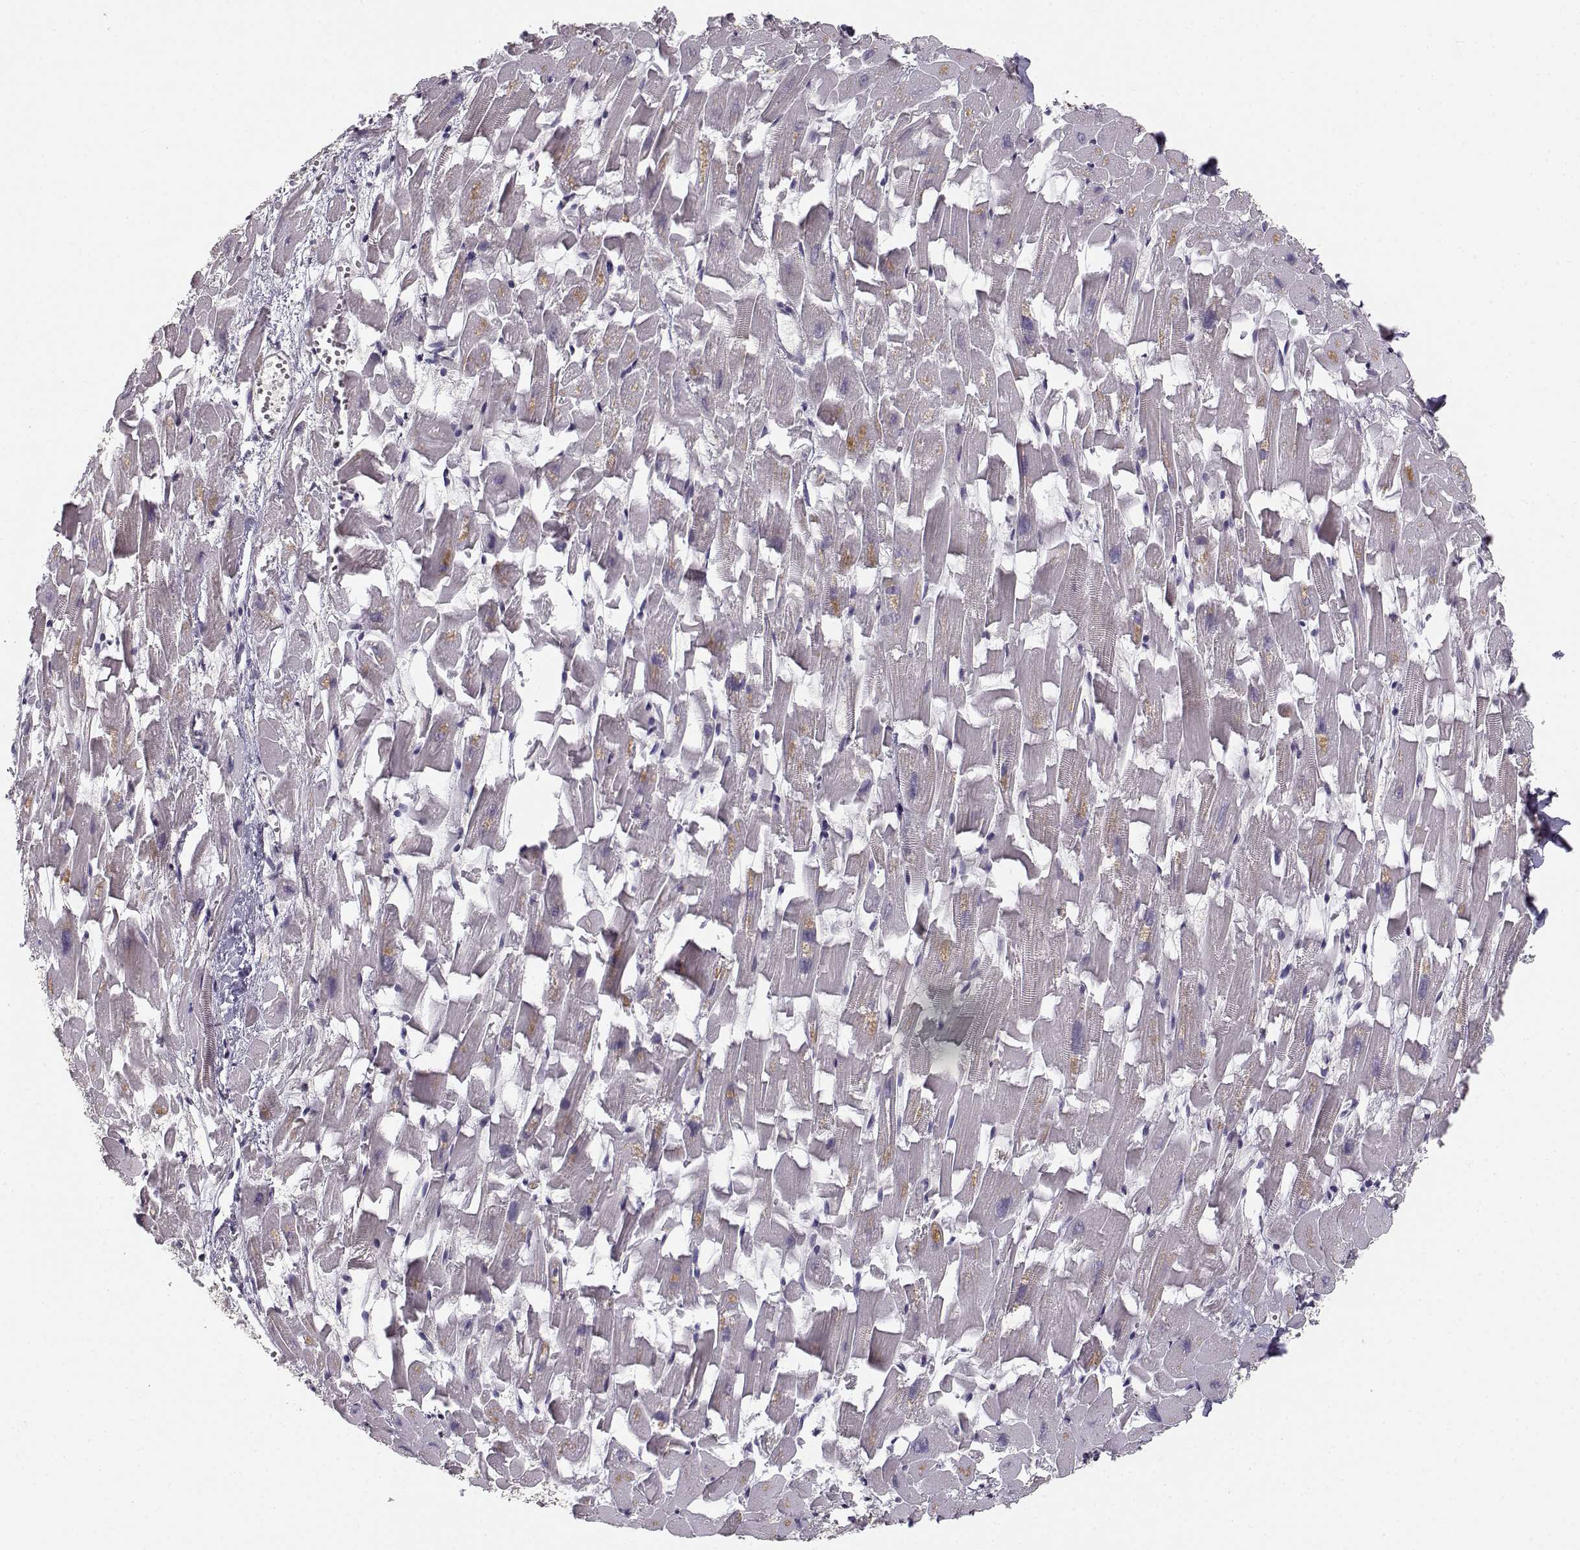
{"staining": {"intensity": "negative", "quantity": "none", "location": "none"}, "tissue": "heart muscle", "cell_type": "Cardiomyocytes", "image_type": "normal", "snomed": [{"axis": "morphology", "description": "Normal tissue, NOS"}, {"axis": "topography", "description": "Heart"}], "caption": "DAB (3,3'-diaminobenzidine) immunohistochemical staining of unremarkable heart muscle displays no significant staining in cardiomyocytes.", "gene": "RGS9BP", "patient": {"sex": "female", "age": 64}}